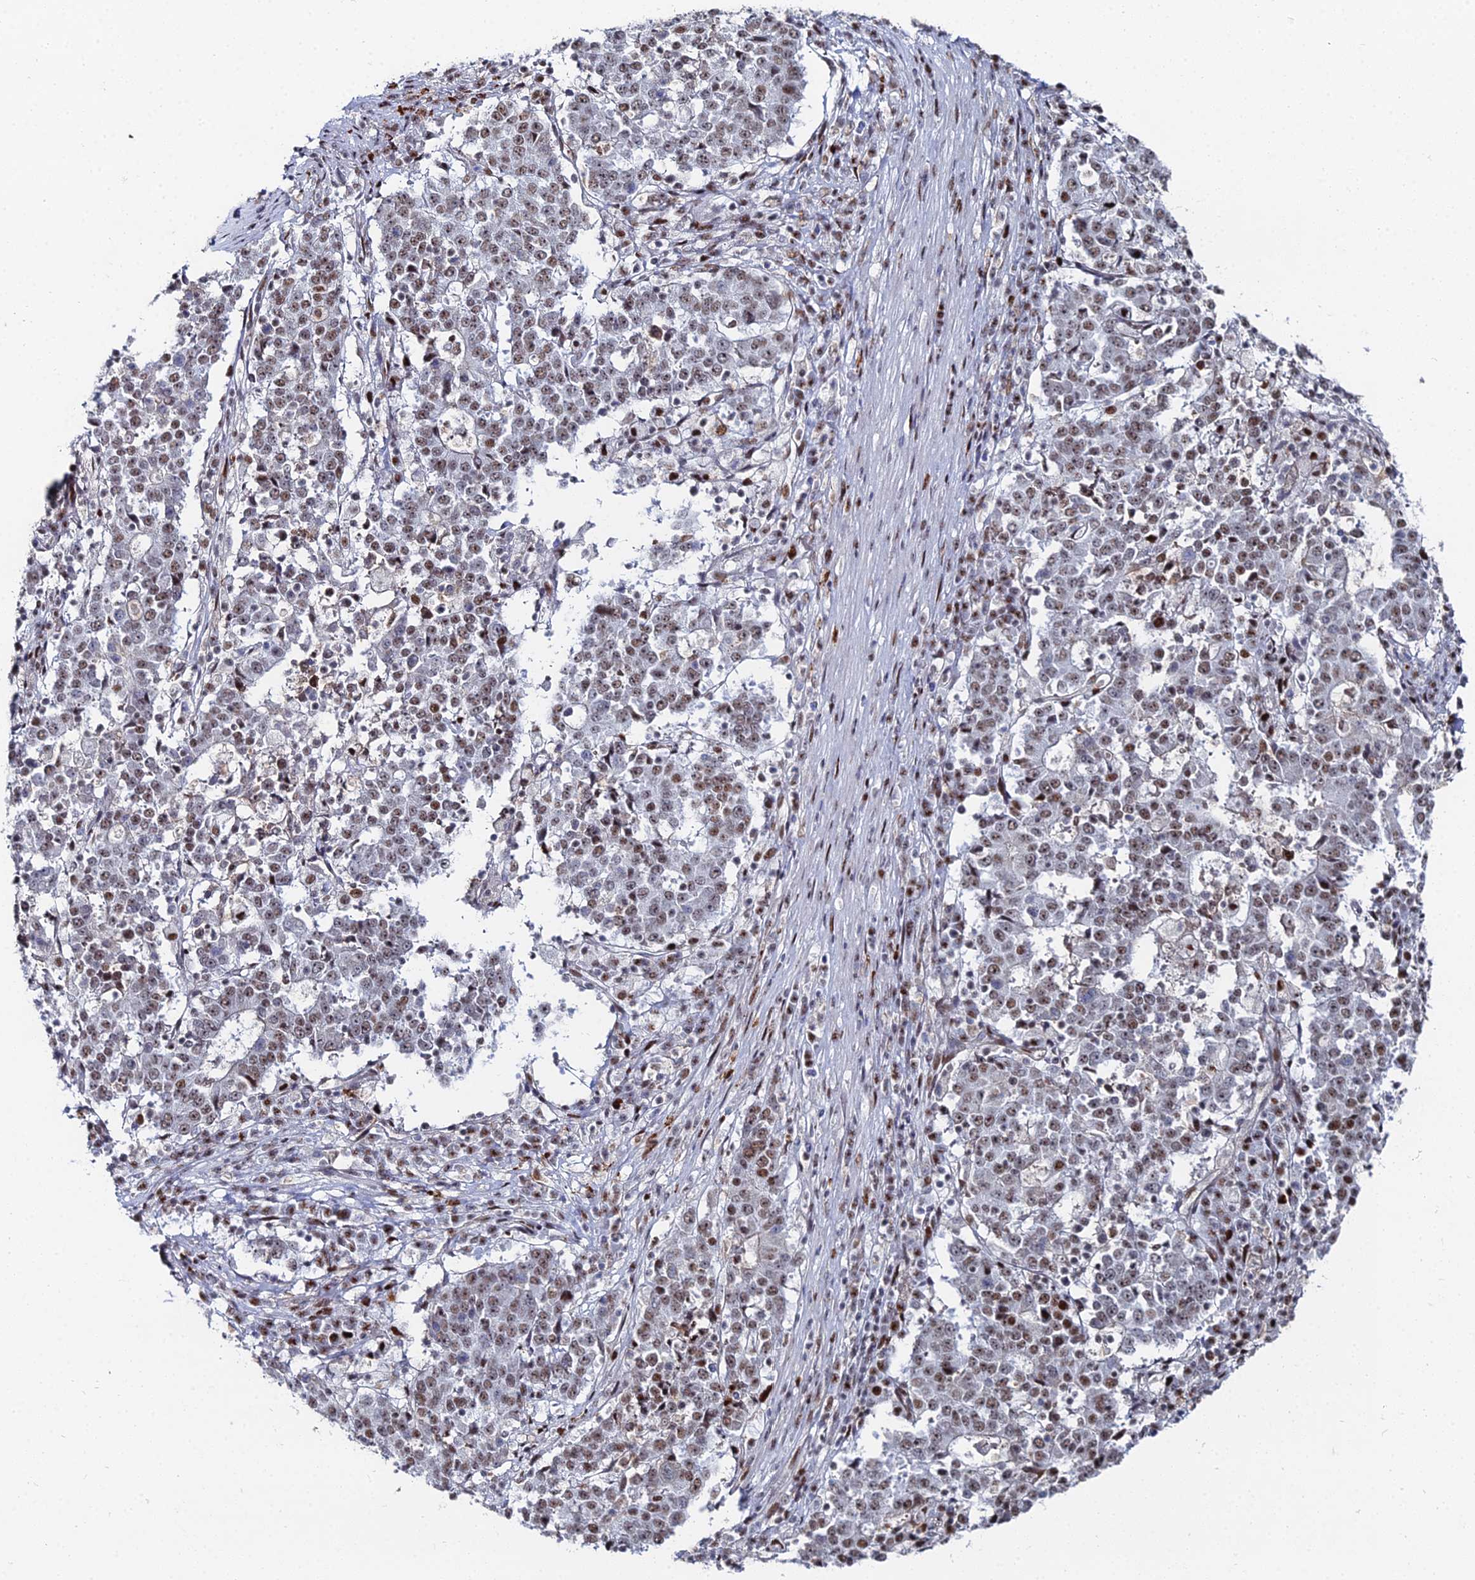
{"staining": {"intensity": "moderate", "quantity": ">75%", "location": "nuclear"}, "tissue": "stomach cancer", "cell_type": "Tumor cells", "image_type": "cancer", "snomed": [{"axis": "morphology", "description": "Adenocarcinoma, NOS"}, {"axis": "topography", "description": "Stomach"}], "caption": "High-power microscopy captured an immunohistochemistry micrograph of stomach cancer (adenocarcinoma), revealing moderate nuclear staining in approximately >75% of tumor cells. (DAB (3,3'-diaminobenzidine) IHC with brightfield microscopy, high magnification).", "gene": "GSC2", "patient": {"sex": "male", "age": 59}}